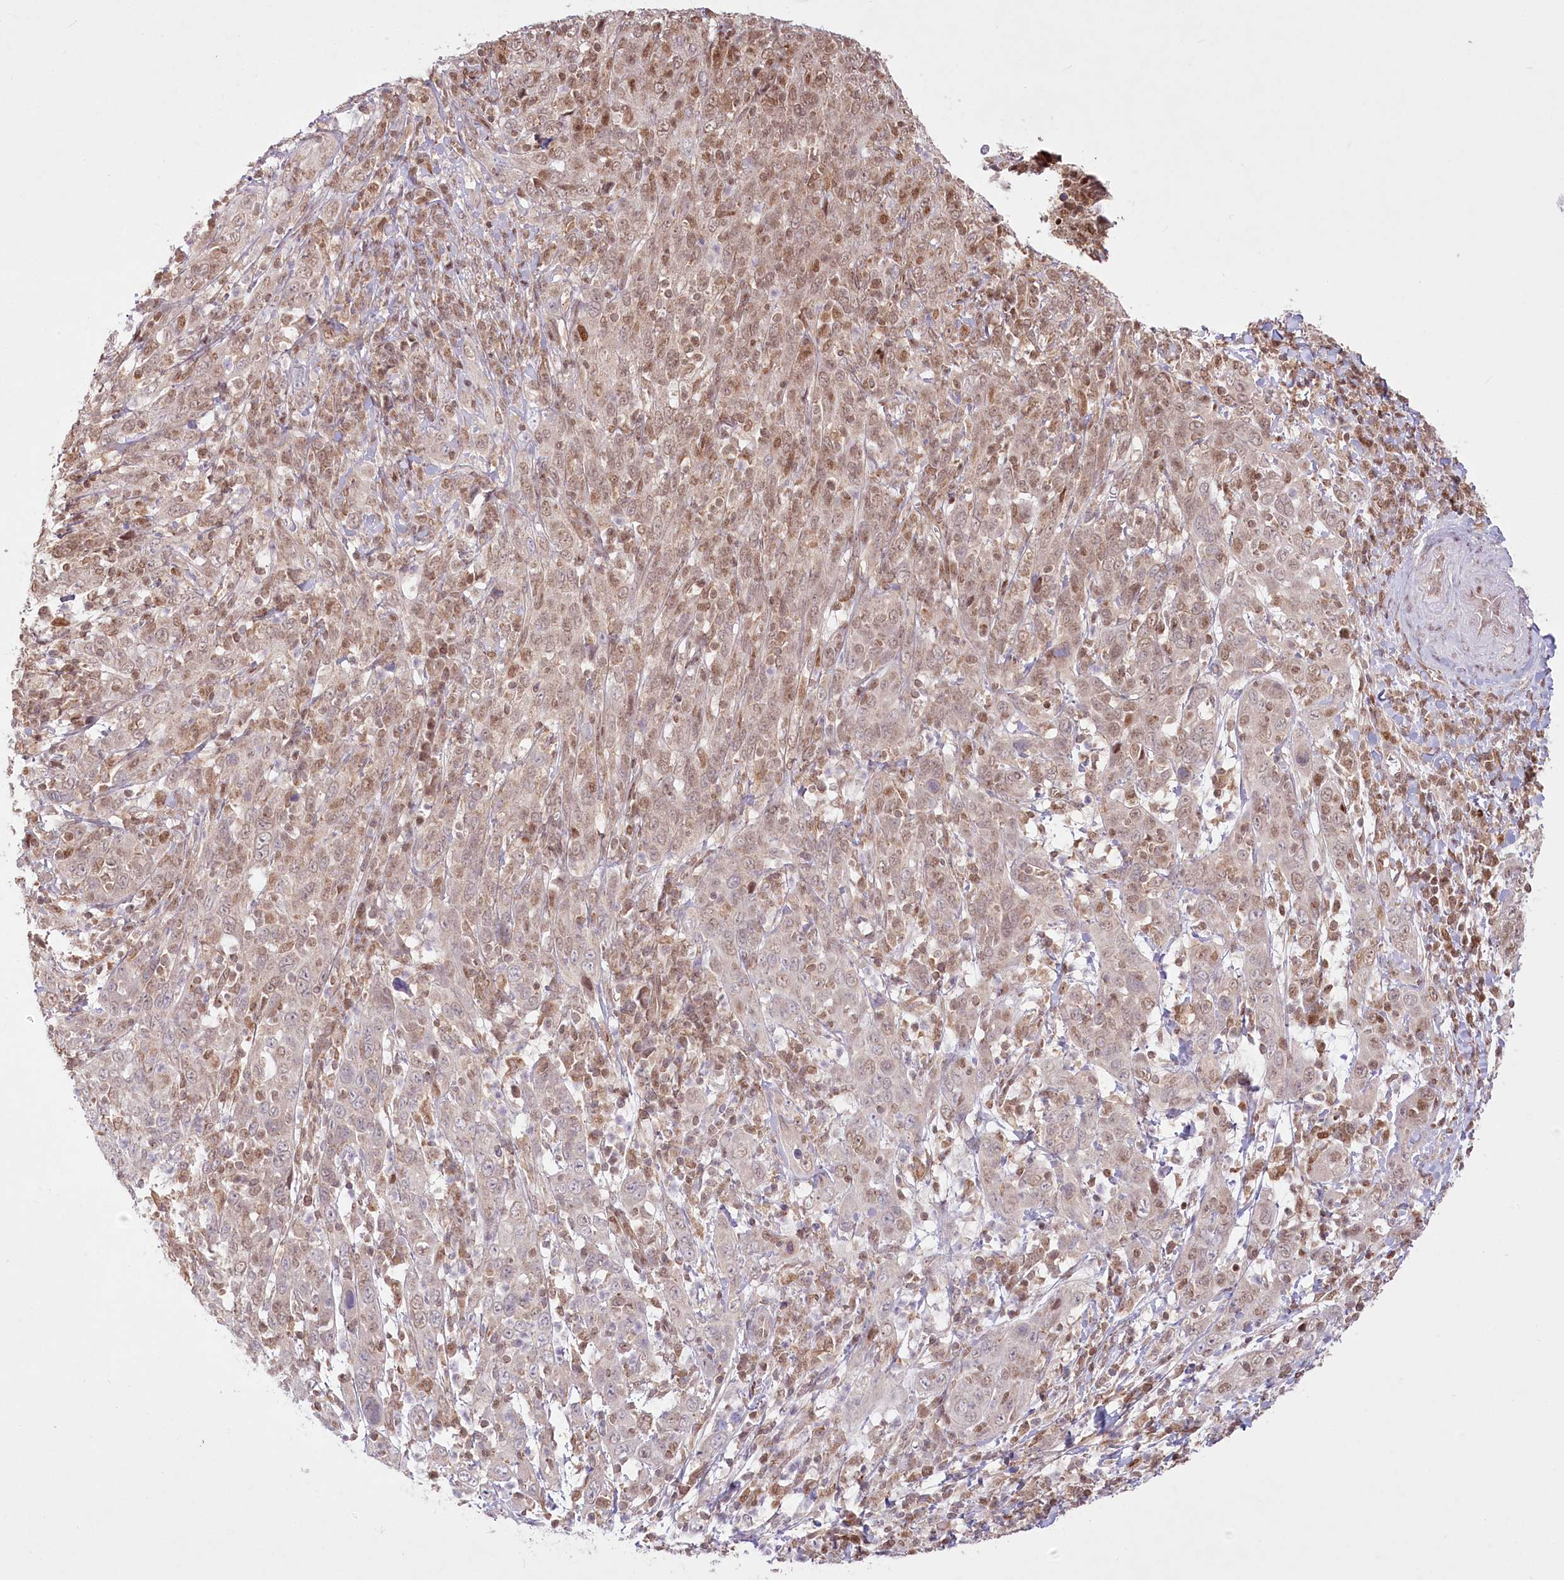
{"staining": {"intensity": "weak", "quantity": ">75%", "location": "cytoplasmic/membranous,nuclear"}, "tissue": "cervical cancer", "cell_type": "Tumor cells", "image_type": "cancer", "snomed": [{"axis": "morphology", "description": "Squamous cell carcinoma, NOS"}, {"axis": "topography", "description": "Cervix"}], "caption": "Cervical squamous cell carcinoma stained for a protein (brown) demonstrates weak cytoplasmic/membranous and nuclear positive staining in approximately >75% of tumor cells.", "gene": "PYURF", "patient": {"sex": "female", "age": 46}}